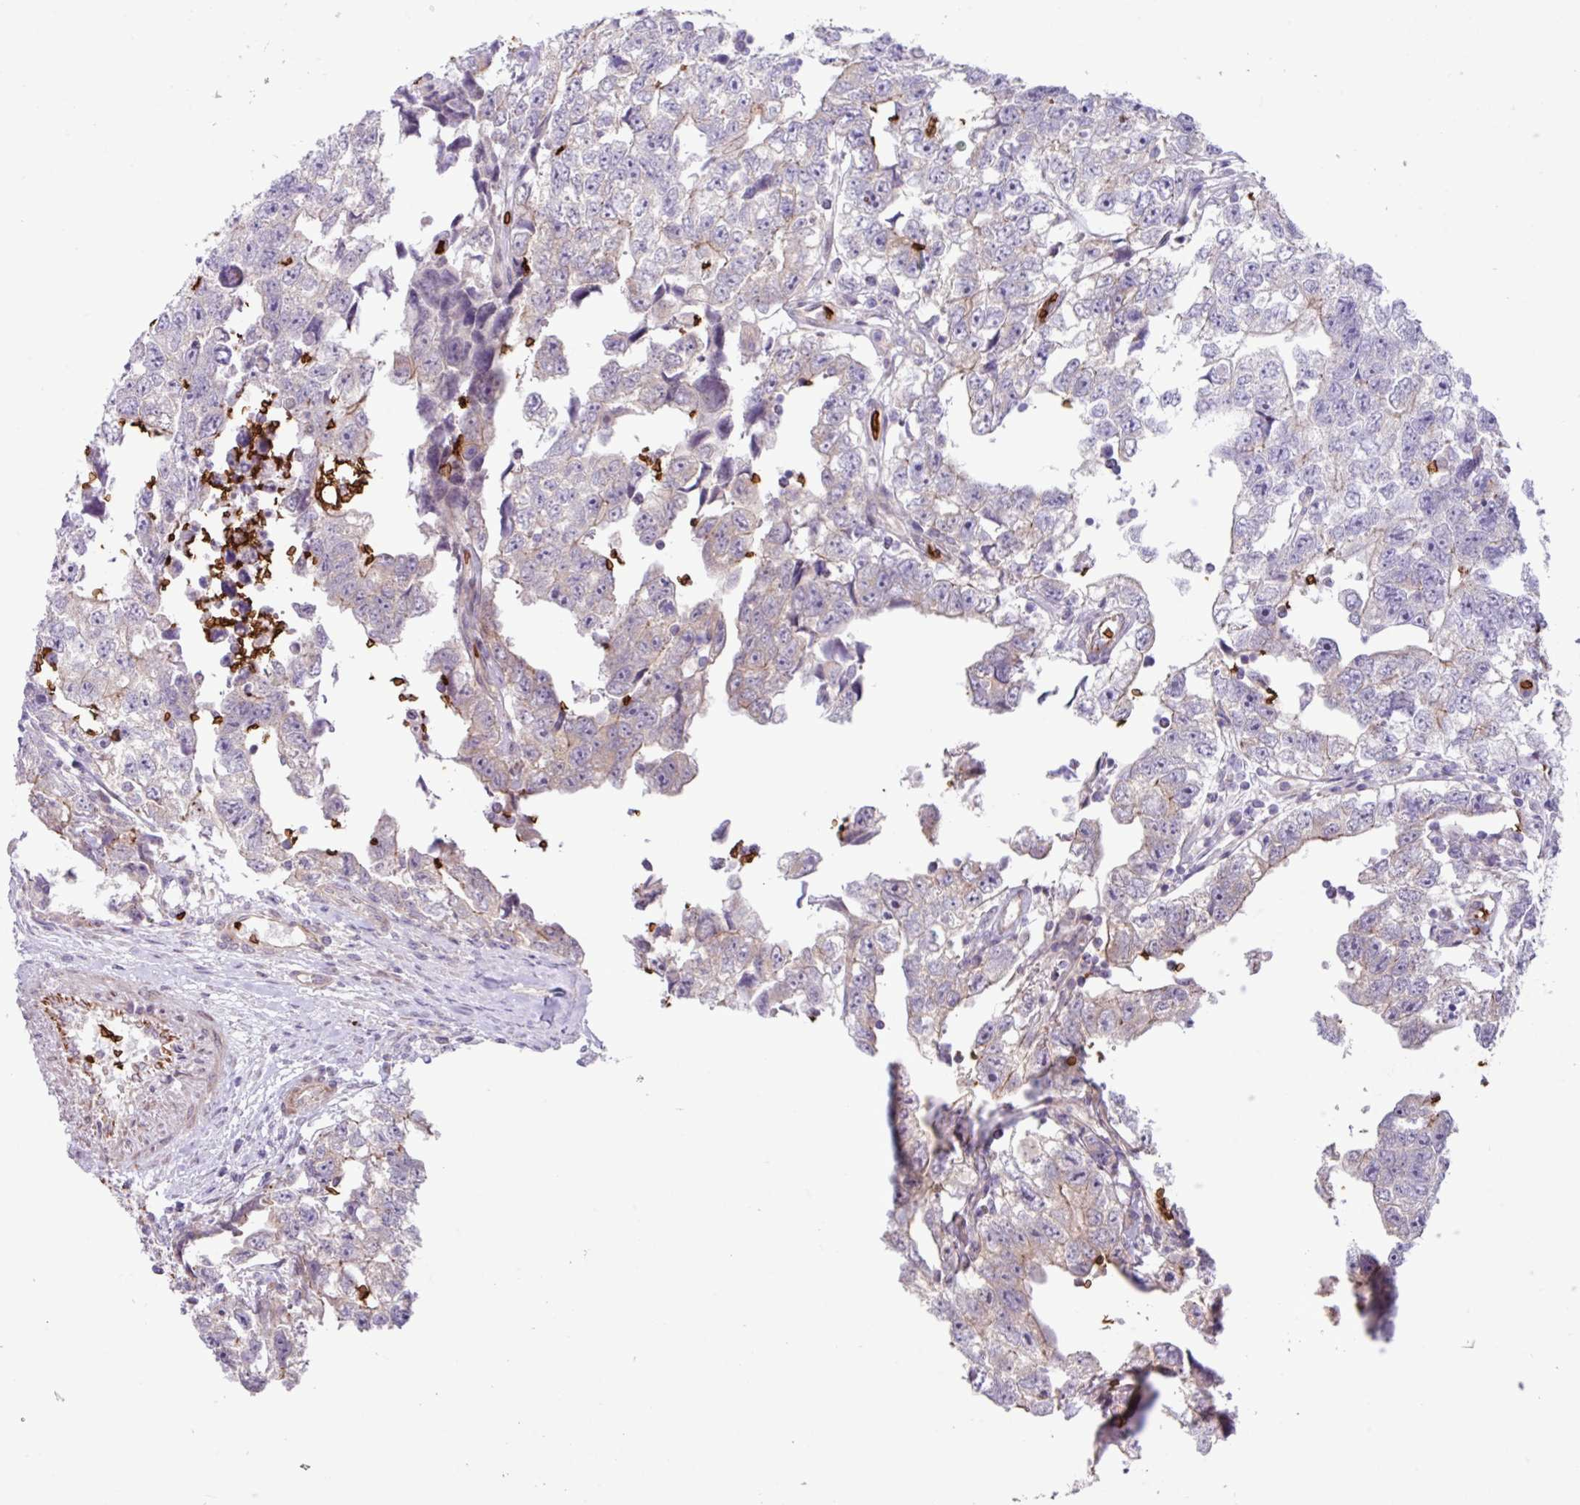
{"staining": {"intensity": "negative", "quantity": "none", "location": "none"}, "tissue": "testis cancer", "cell_type": "Tumor cells", "image_type": "cancer", "snomed": [{"axis": "morphology", "description": "Carcinoma, Embryonal, NOS"}, {"axis": "topography", "description": "Testis"}], "caption": "IHC image of testis embryonal carcinoma stained for a protein (brown), which reveals no staining in tumor cells.", "gene": "RAD21L1", "patient": {"sex": "male", "age": 22}}